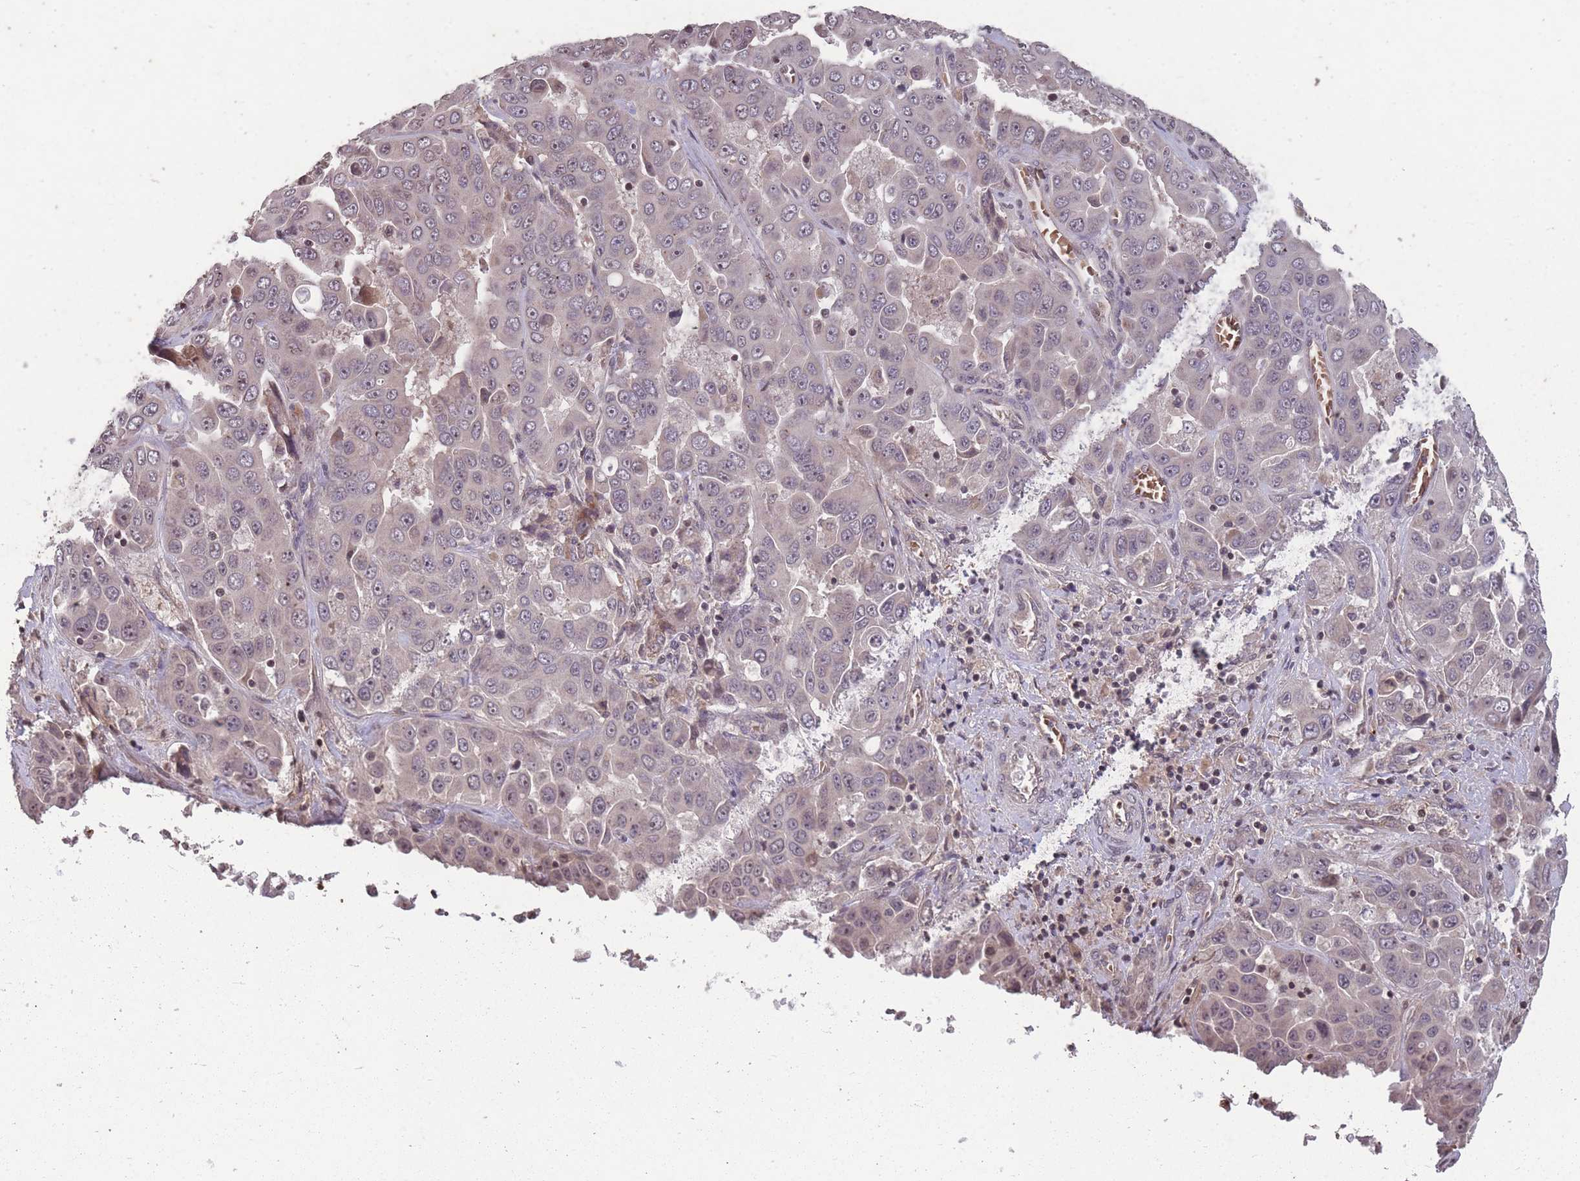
{"staining": {"intensity": "negative", "quantity": "none", "location": "none"}, "tissue": "liver cancer", "cell_type": "Tumor cells", "image_type": "cancer", "snomed": [{"axis": "morphology", "description": "Cholangiocarcinoma"}, {"axis": "topography", "description": "Liver"}], "caption": "There is no significant staining in tumor cells of liver cancer. (Stains: DAB (3,3'-diaminobenzidine) immunohistochemistry (IHC) with hematoxylin counter stain, Microscopy: brightfield microscopy at high magnification).", "gene": "GGT5", "patient": {"sex": "female", "age": 52}}